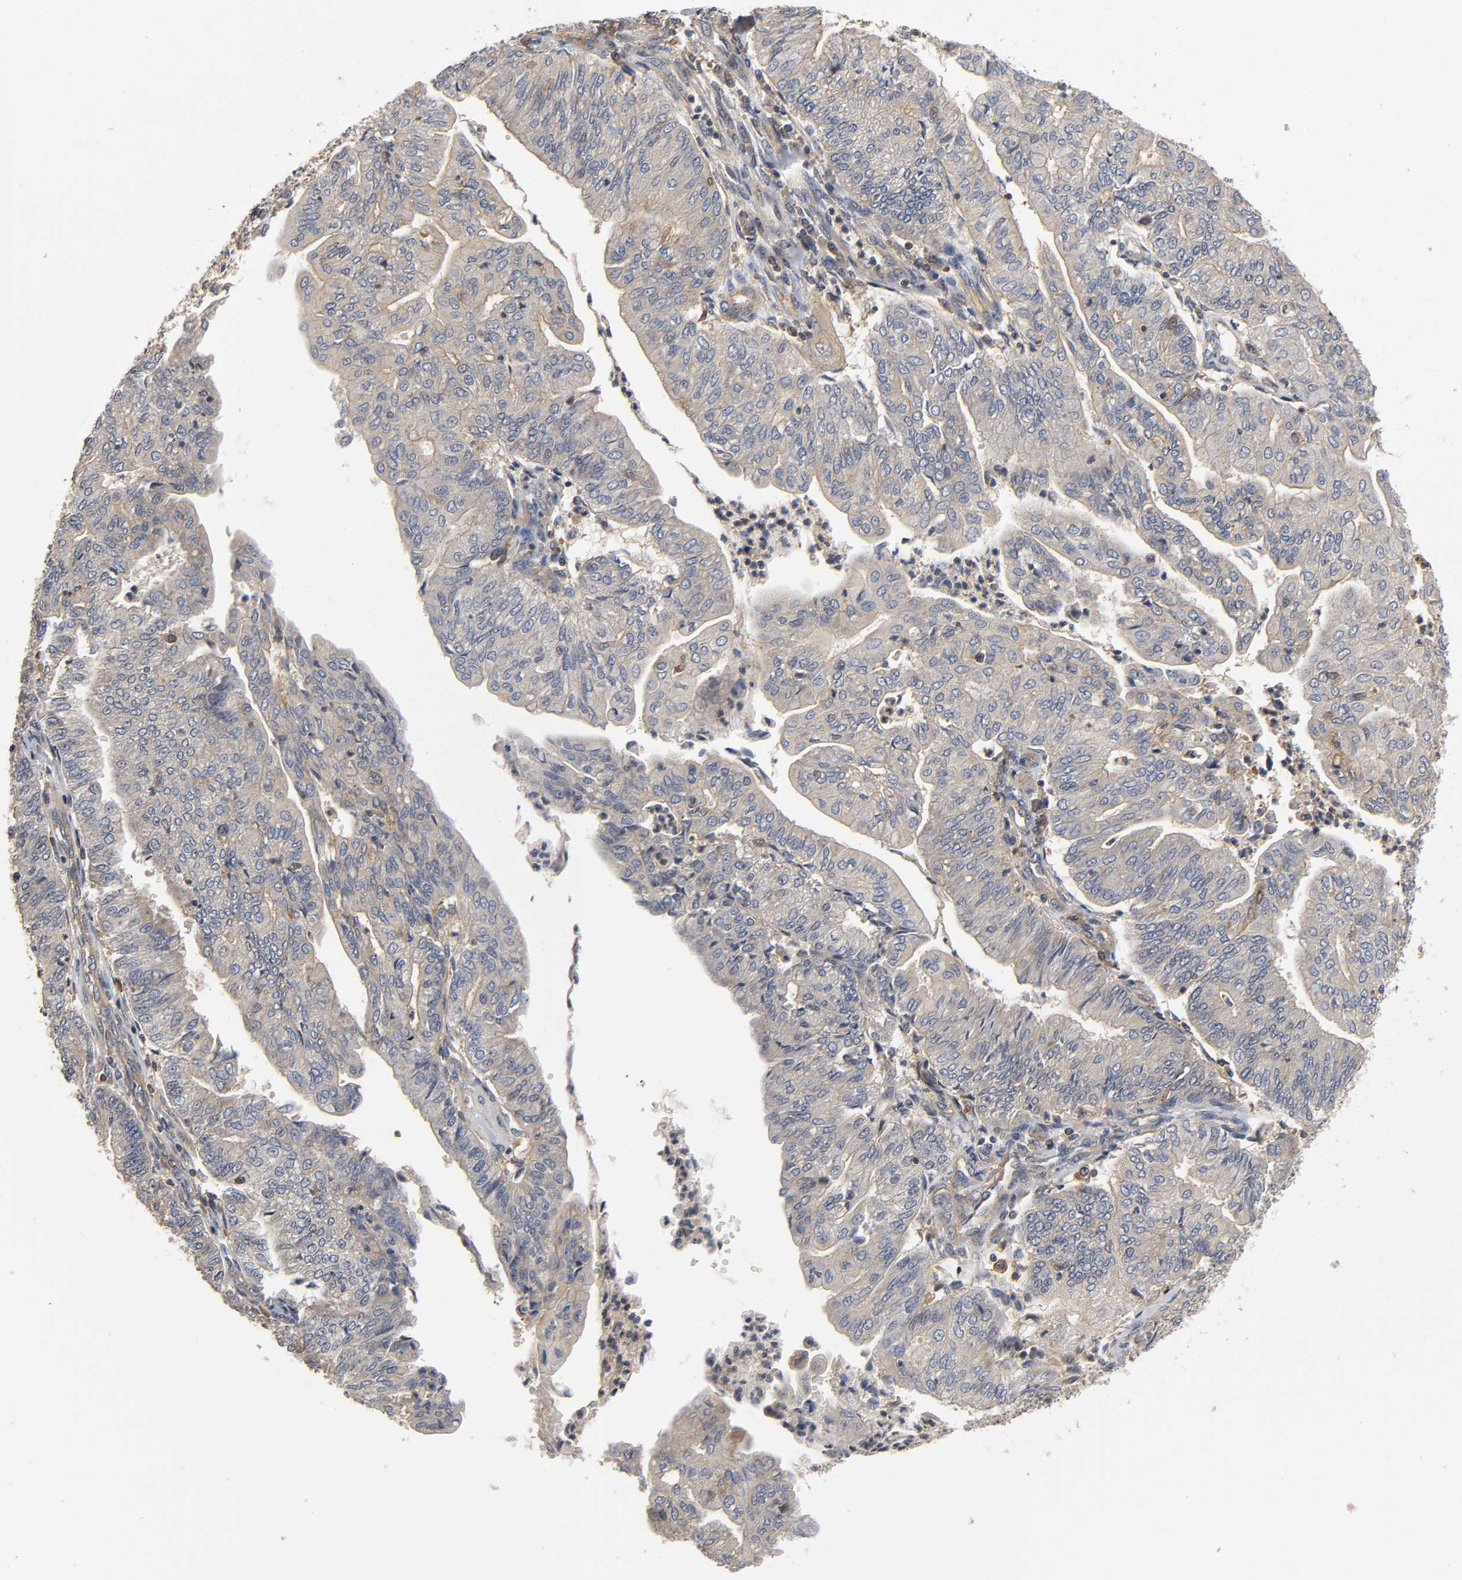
{"staining": {"intensity": "weak", "quantity": ">75%", "location": "cytoplasmic/membranous"}, "tissue": "endometrial cancer", "cell_type": "Tumor cells", "image_type": "cancer", "snomed": [{"axis": "morphology", "description": "Adenocarcinoma, NOS"}, {"axis": "topography", "description": "Endometrium"}], "caption": "The histopathology image displays staining of endometrial cancer (adenocarcinoma), revealing weak cytoplasmic/membranous protein positivity (brown color) within tumor cells.", "gene": "ACTR2", "patient": {"sex": "female", "age": 59}}